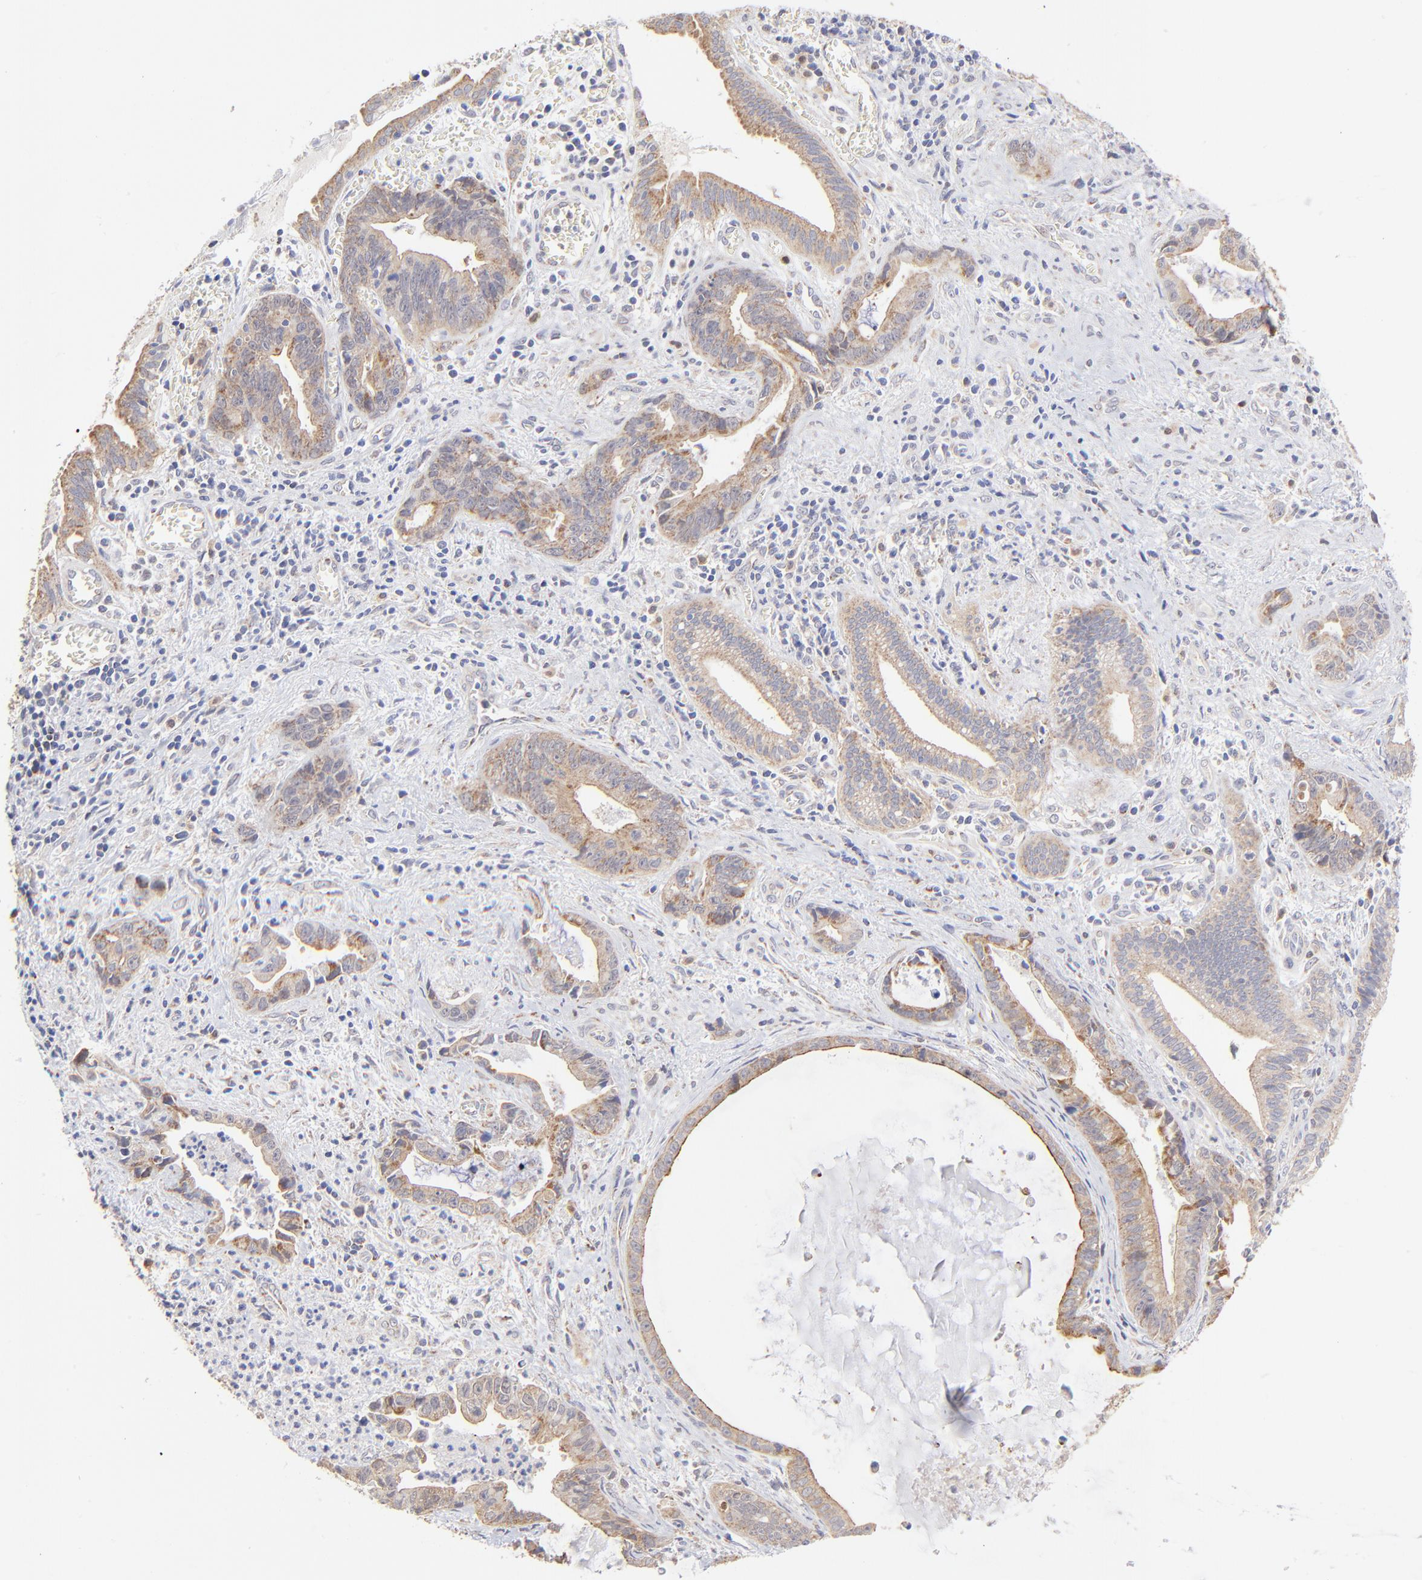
{"staining": {"intensity": "weak", "quantity": "25%-75%", "location": "cytoplasmic/membranous"}, "tissue": "liver cancer", "cell_type": "Tumor cells", "image_type": "cancer", "snomed": [{"axis": "morphology", "description": "Cholangiocarcinoma"}, {"axis": "topography", "description": "Liver"}], "caption": "High-magnification brightfield microscopy of liver cancer stained with DAB (3,3'-diaminobenzidine) (brown) and counterstained with hematoxylin (blue). tumor cells exhibit weak cytoplasmic/membranous expression is identified in approximately25%-75% of cells.", "gene": "FBXL12", "patient": {"sex": "female", "age": 55}}